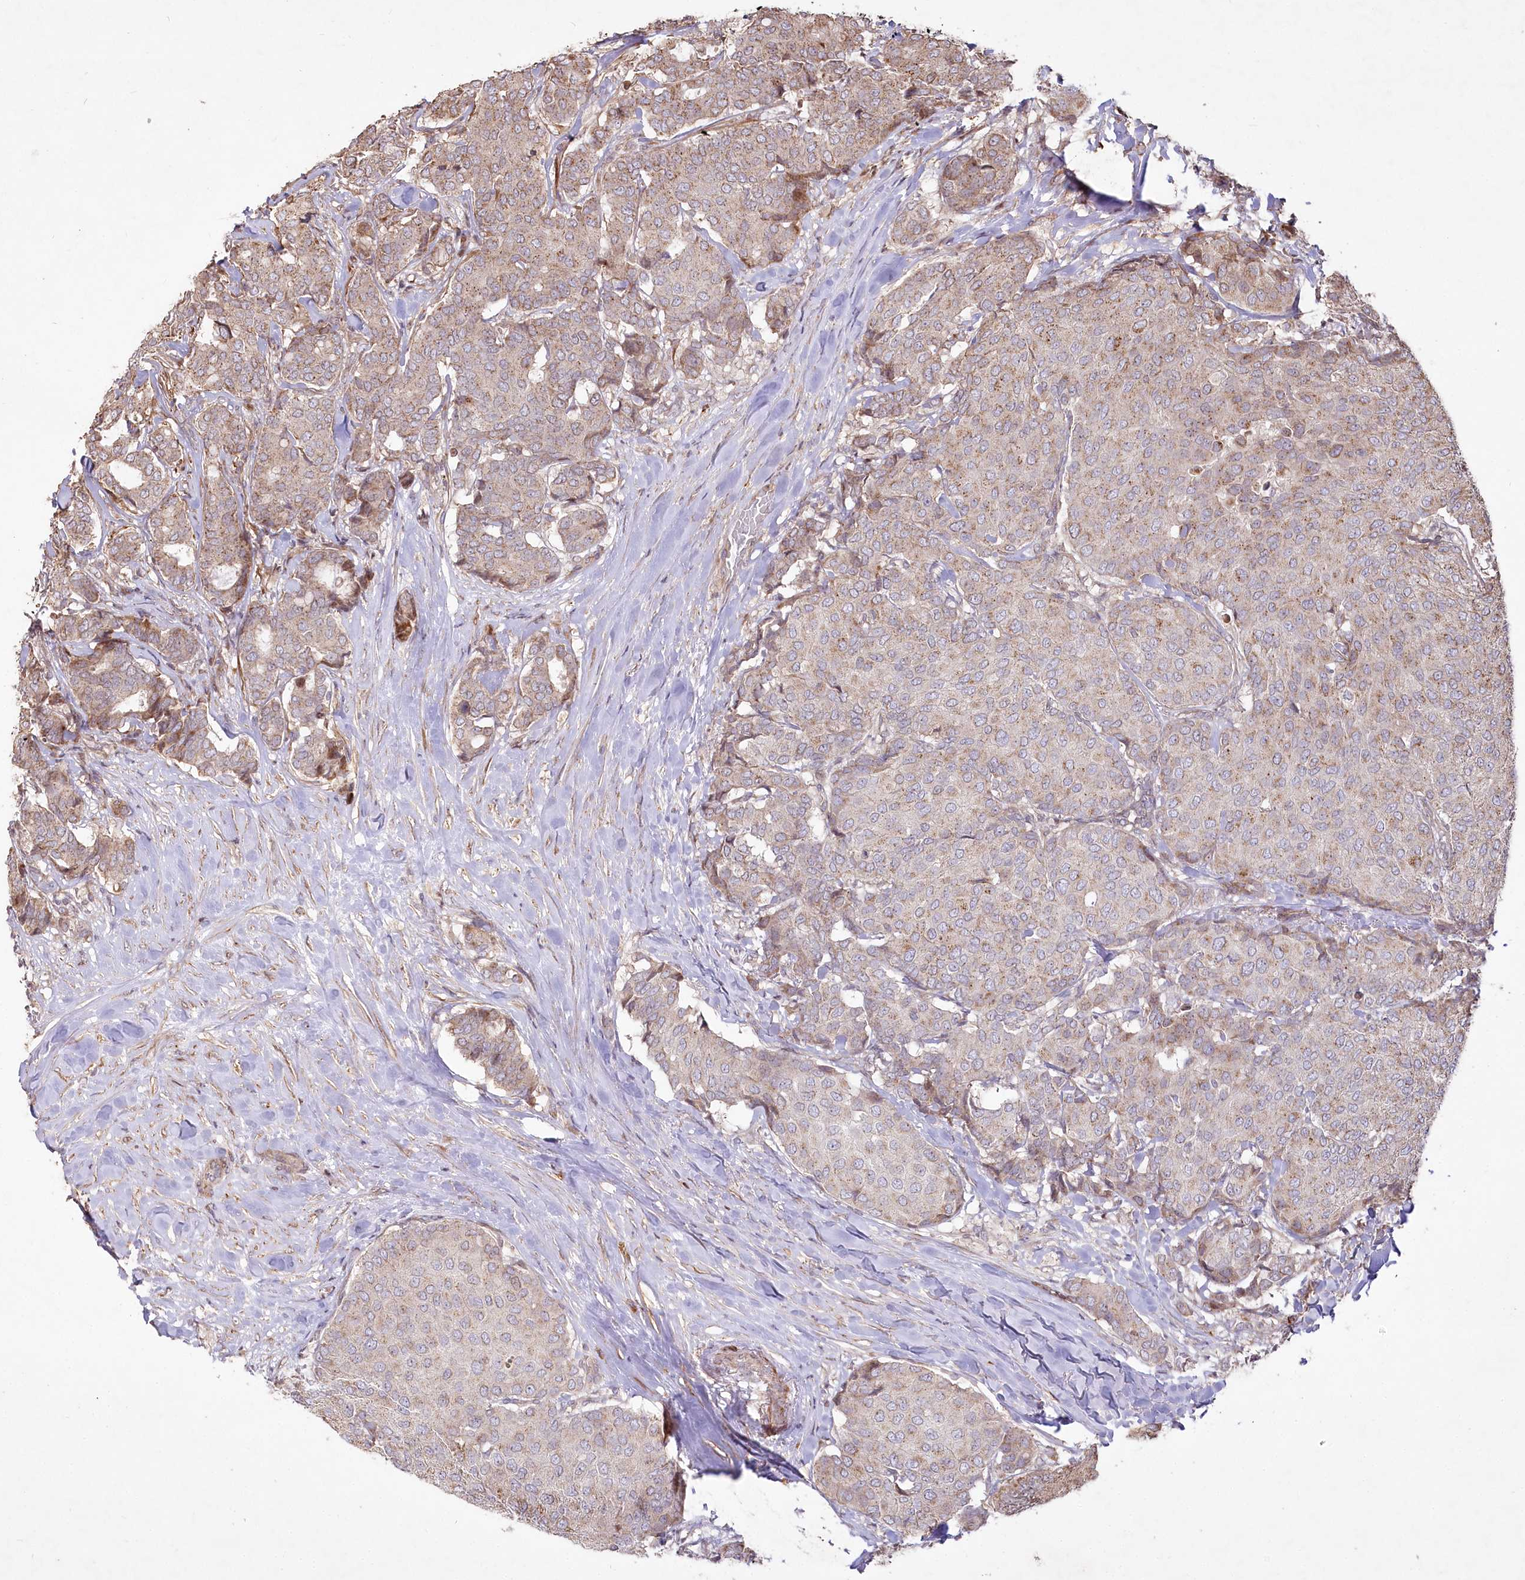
{"staining": {"intensity": "weak", "quantity": "<25%", "location": "cytoplasmic/membranous"}, "tissue": "breast cancer", "cell_type": "Tumor cells", "image_type": "cancer", "snomed": [{"axis": "morphology", "description": "Duct carcinoma"}, {"axis": "topography", "description": "Breast"}], "caption": "A high-resolution image shows immunohistochemistry staining of intraductal carcinoma (breast), which reveals no significant expression in tumor cells. (IHC, brightfield microscopy, high magnification).", "gene": "PSTK", "patient": {"sex": "female", "age": 75}}